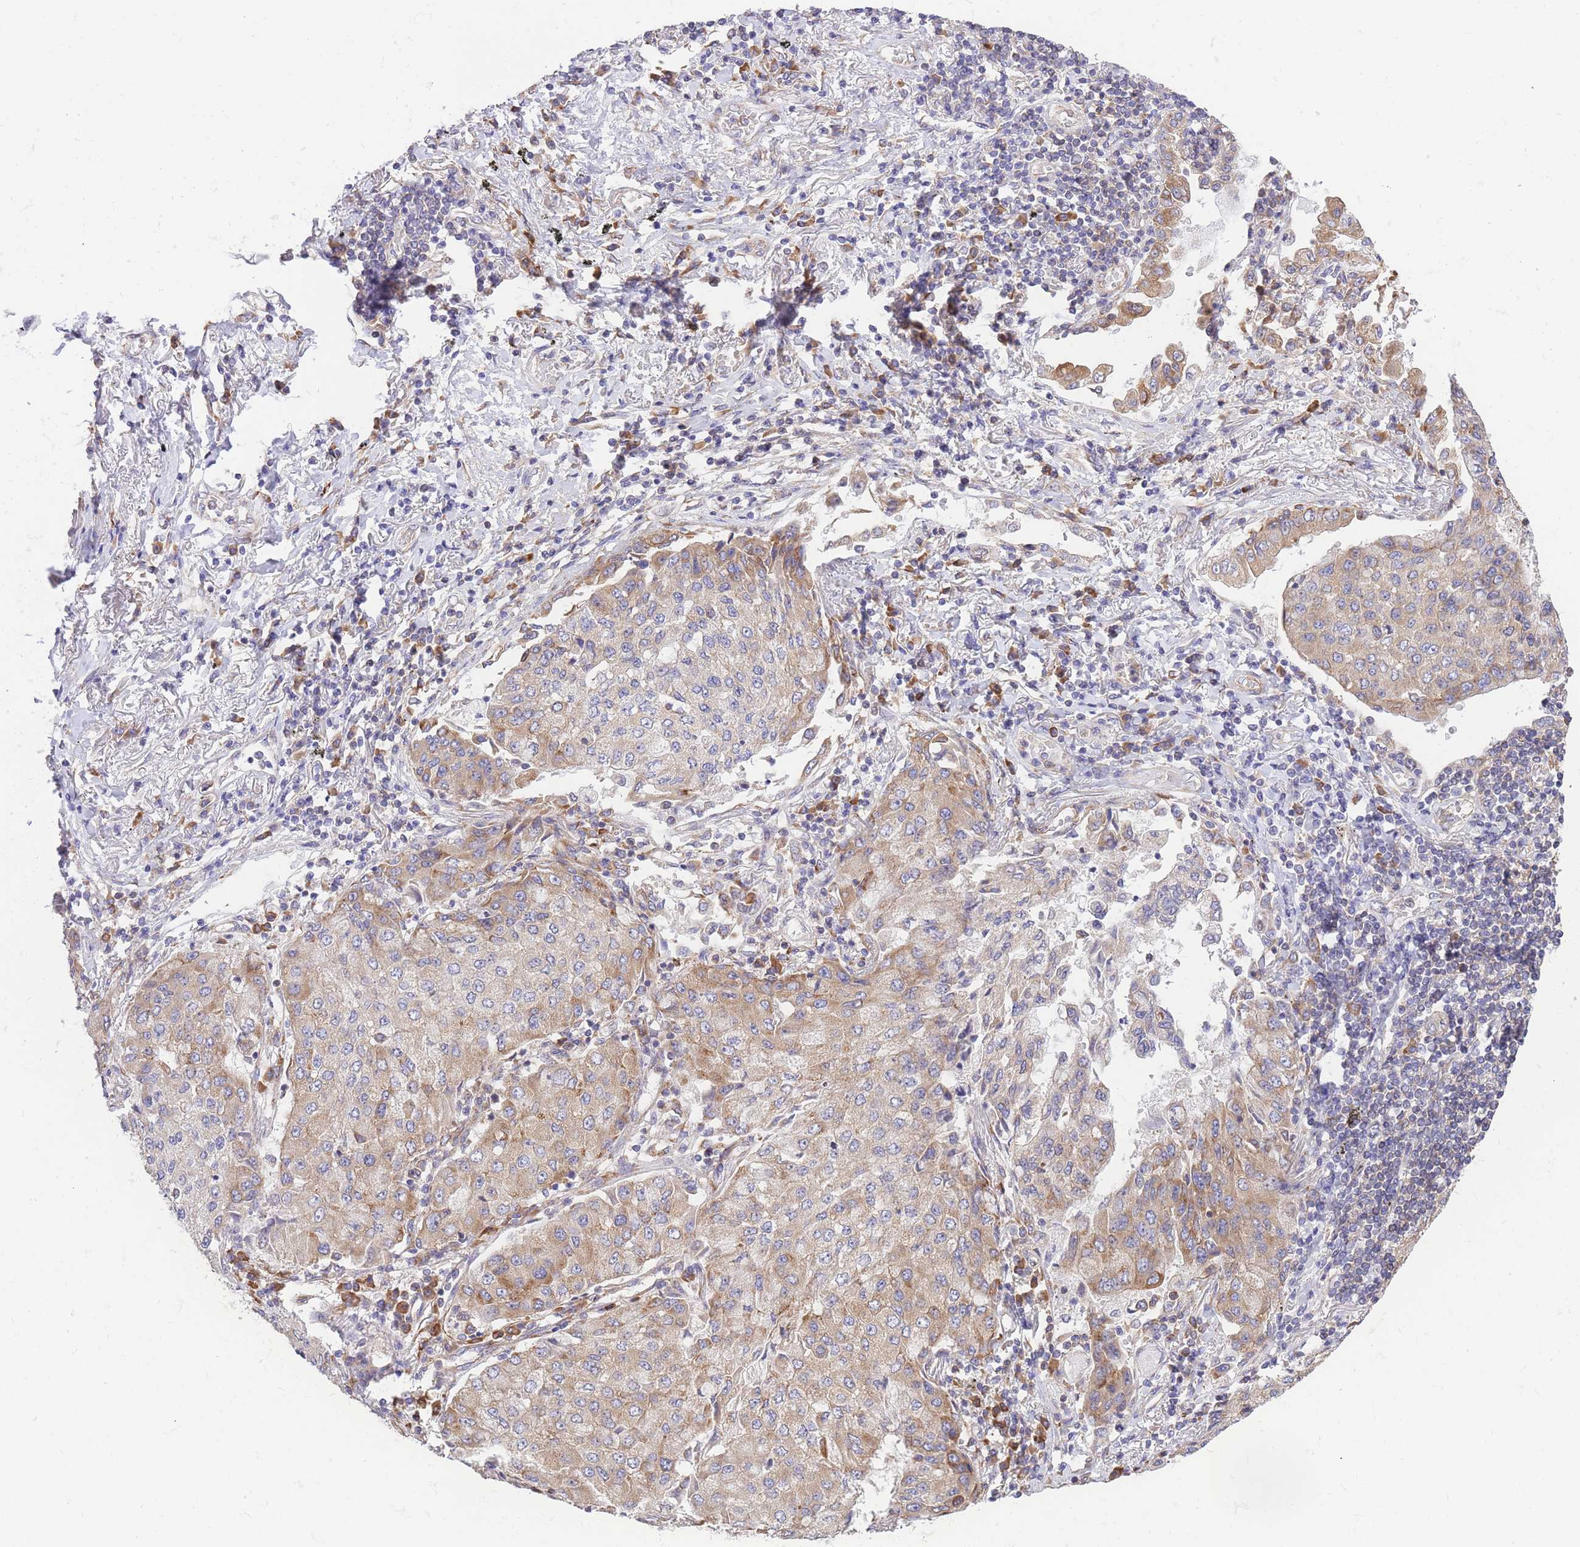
{"staining": {"intensity": "moderate", "quantity": ">75%", "location": "cytoplasmic/membranous"}, "tissue": "lung cancer", "cell_type": "Tumor cells", "image_type": "cancer", "snomed": [{"axis": "morphology", "description": "Squamous cell carcinoma, NOS"}, {"axis": "topography", "description": "Lung"}], "caption": "IHC image of human lung squamous cell carcinoma stained for a protein (brown), which exhibits medium levels of moderate cytoplasmic/membranous expression in about >75% of tumor cells.", "gene": "GBP7", "patient": {"sex": "male", "age": 74}}